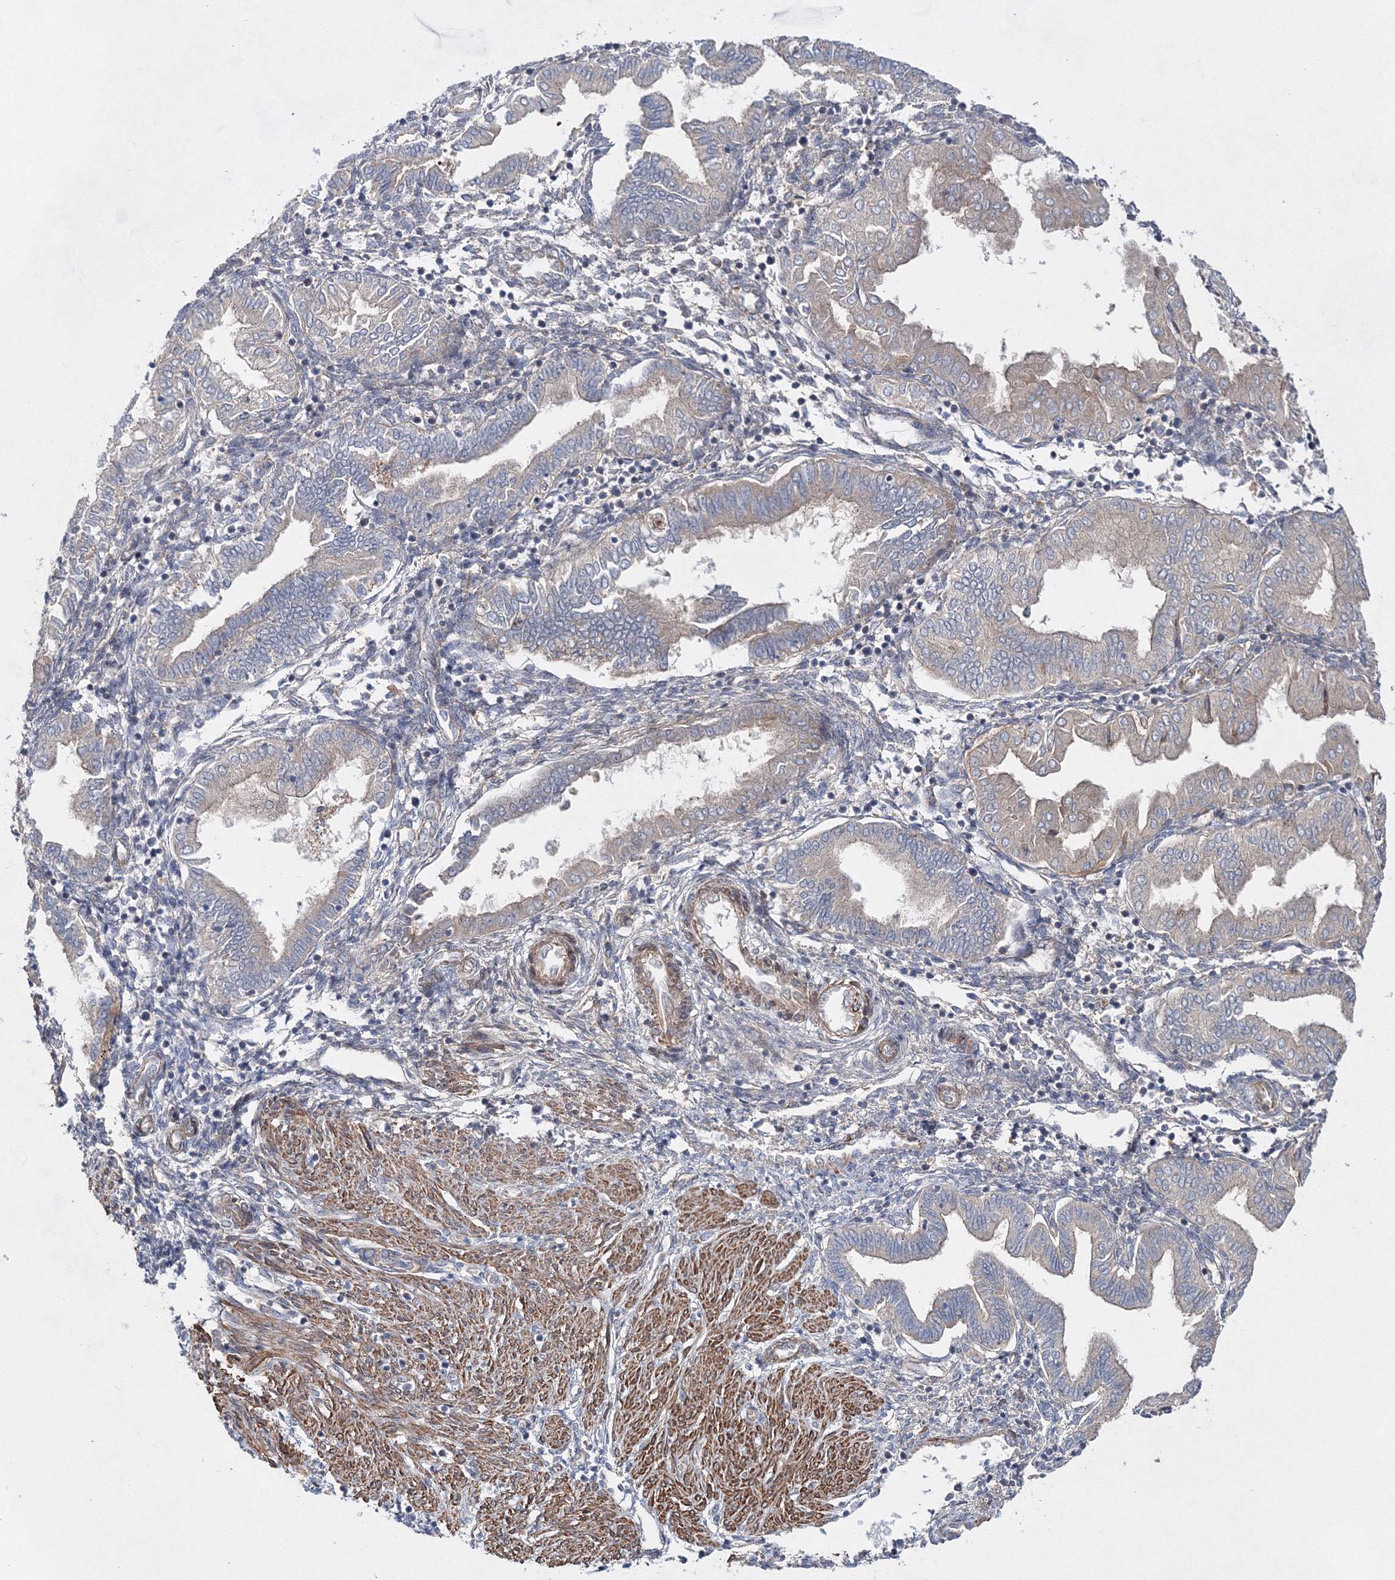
{"staining": {"intensity": "negative", "quantity": "none", "location": "none"}, "tissue": "endometrium", "cell_type": "Cells in endometrial stroma", "image_type": "normal", "snomed": [{"axis": "morphology", "description": "Normal tissue, NOS"}, {"axis": "topography", "description": "Endometrium"}], "caption": "This micrograph is of normal endometrium stained with immunohistochemistry (IHC) to label a protein in brown with the nuclei are counter-stained blue. There is no staining in cells in endometrial stroma. Brightfield microscopy of immunohistochemistry stained with DAB (3,3'-diaminobenzidine) (brown) and hematoxylin (blue), captured at high magnification.", "gene": "GFM1", "patient": {"sex": "female", "age": 53}}